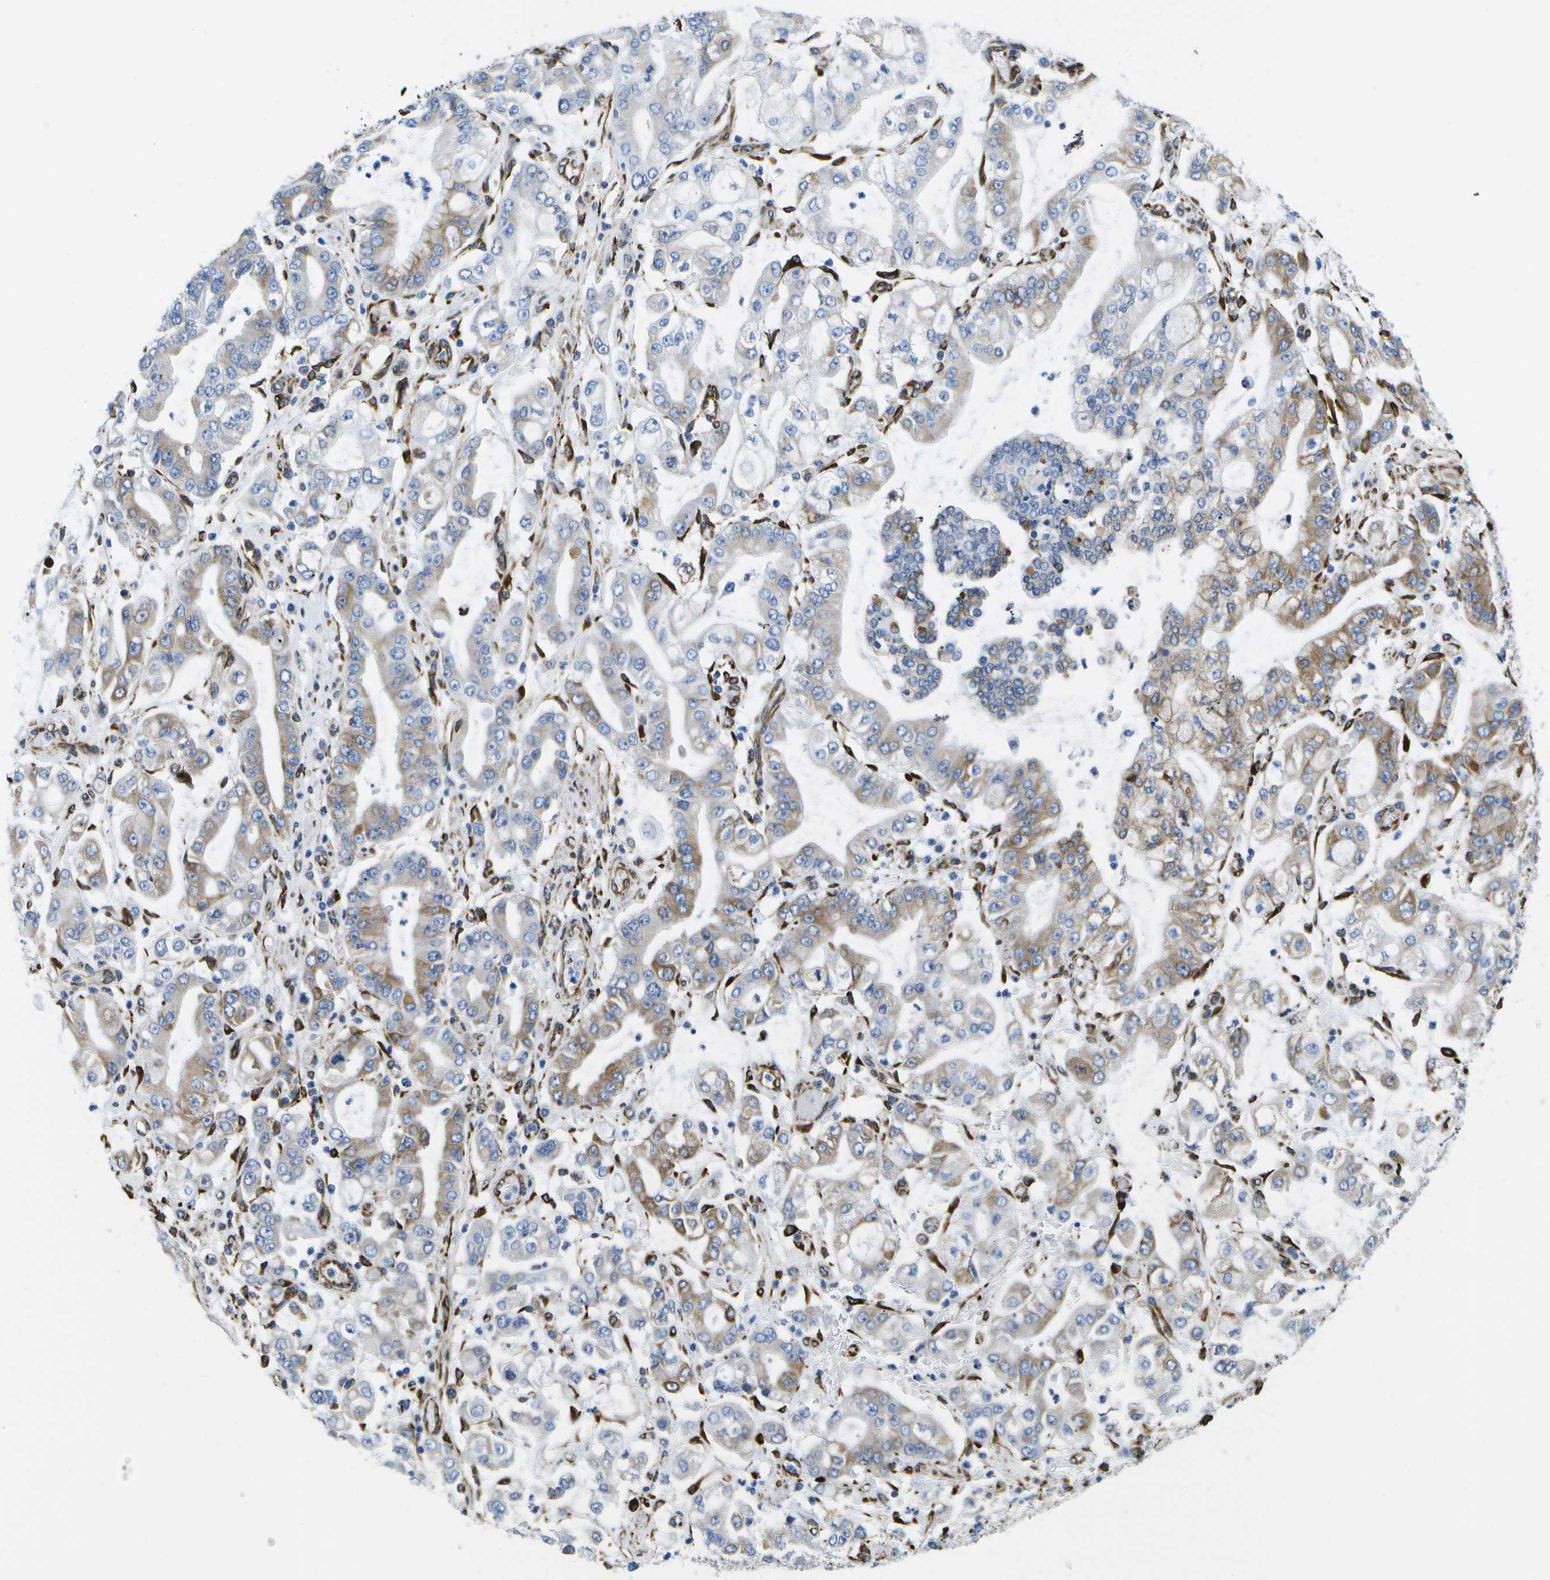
{"staining": {"intensity": "moderate", "quantity": "<25%", "location": "cytoplasmic/membranous"}, "tissue": "stomach cancer", "cell_type": "Tumor cells", "image_type": "cancer", "snomed": [{"axis": "morphology", "description": "Adenocarcinoma, NOS"}, {"axis": "topography", "description": "Stomach"}], "caption": "IHC (DAB) staining of human adenocarcinoma (stomach) exhibits moderate cytoplasmic/membranous protein positivity in approximately <25% of tumor cells.", "gene": "ZDHHC17", "patient": {"sex": "male", "age": 76}}